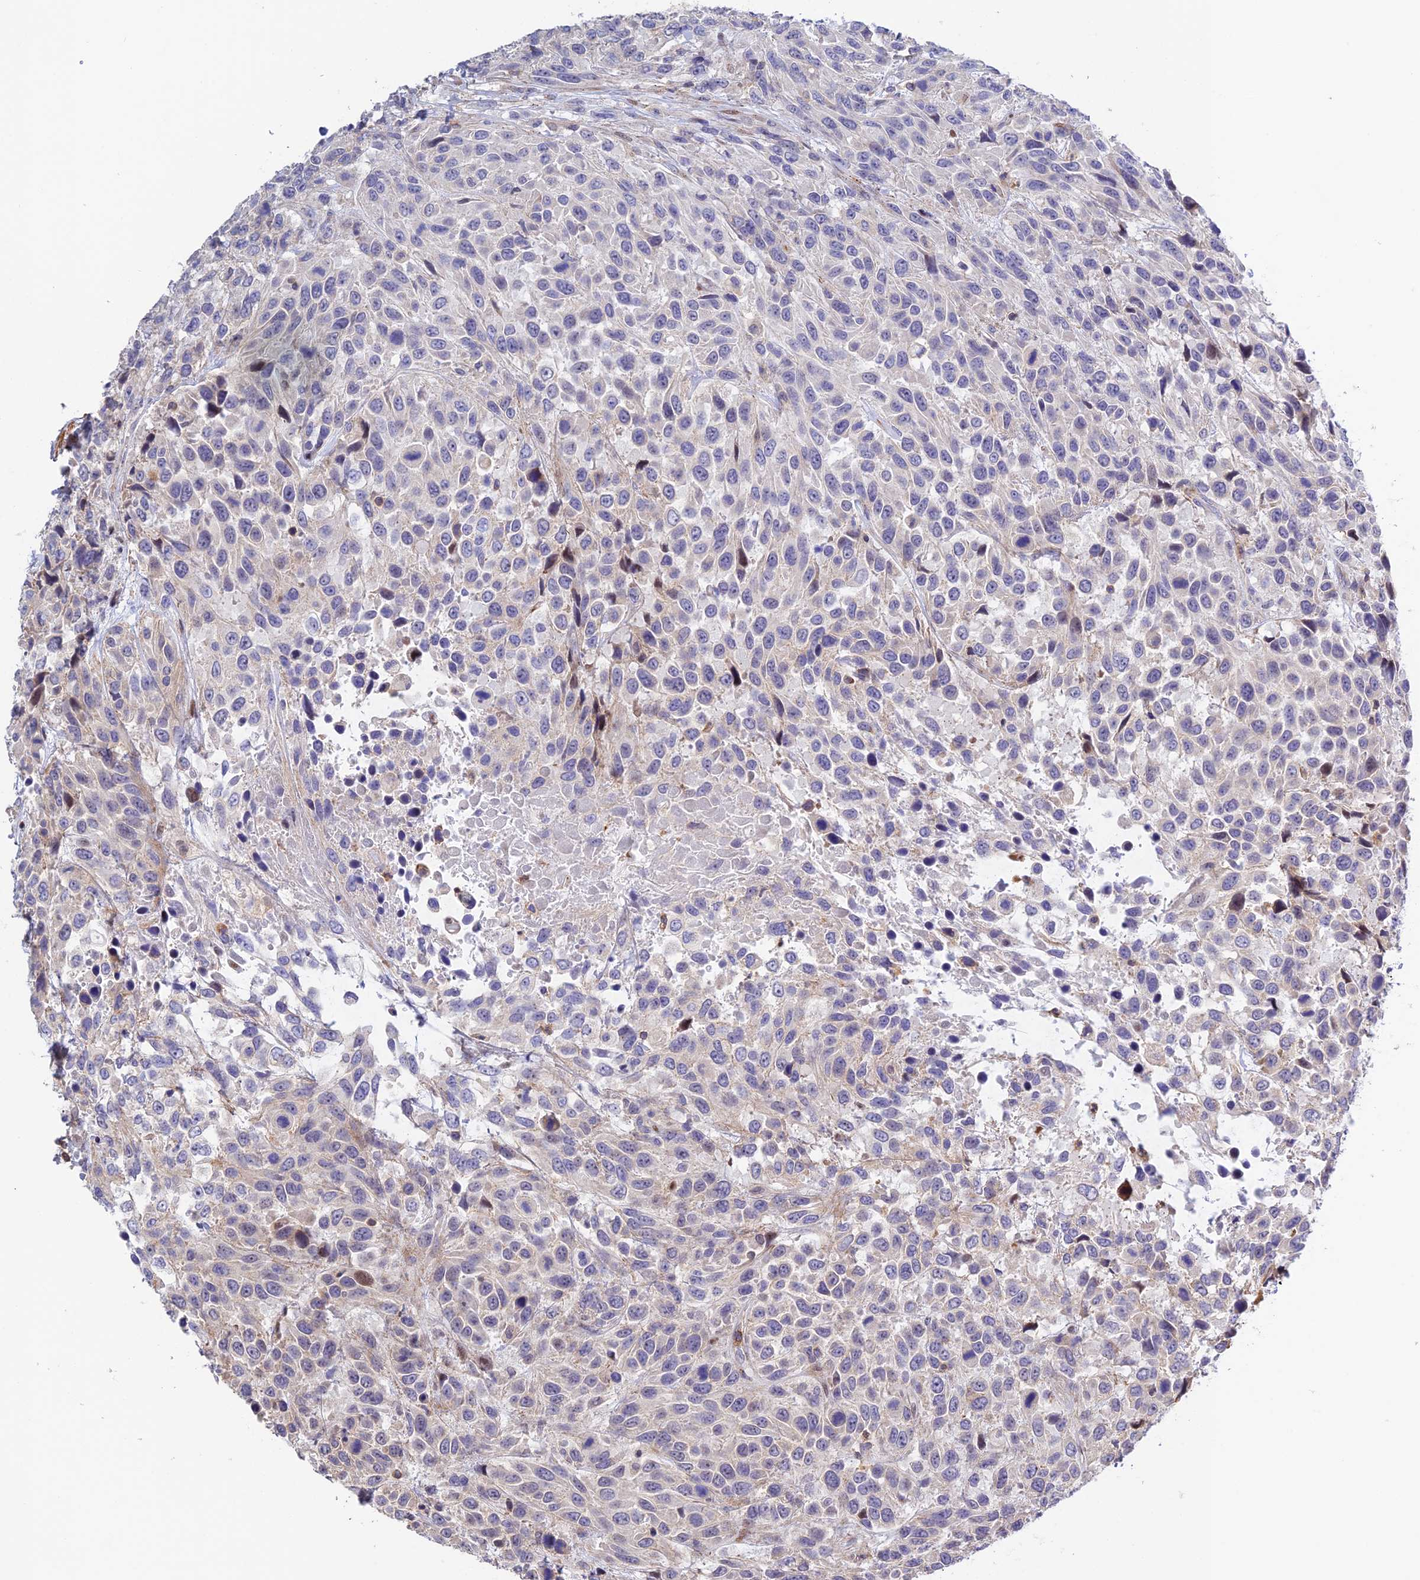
{"staining": {"intensity": "negative", "quantity": "none", "location": "none"}, "tissue": "urothelial cancer", "cell_type": "Tumor cells", "image_type": "cancer", "snomed": [{"axis": "morphology", "description": "Urothelial carcinoma, High grade"}, {"axis": "topography", "description": "Urinary bladder"}], "caption": "This is a image of immunohistochemistry staining of urothelial carcinoma (high-grade), which shows no expression in tumor cells.", "gene": "PRIM1", "patient": {"sex": "female", "age": 70}}